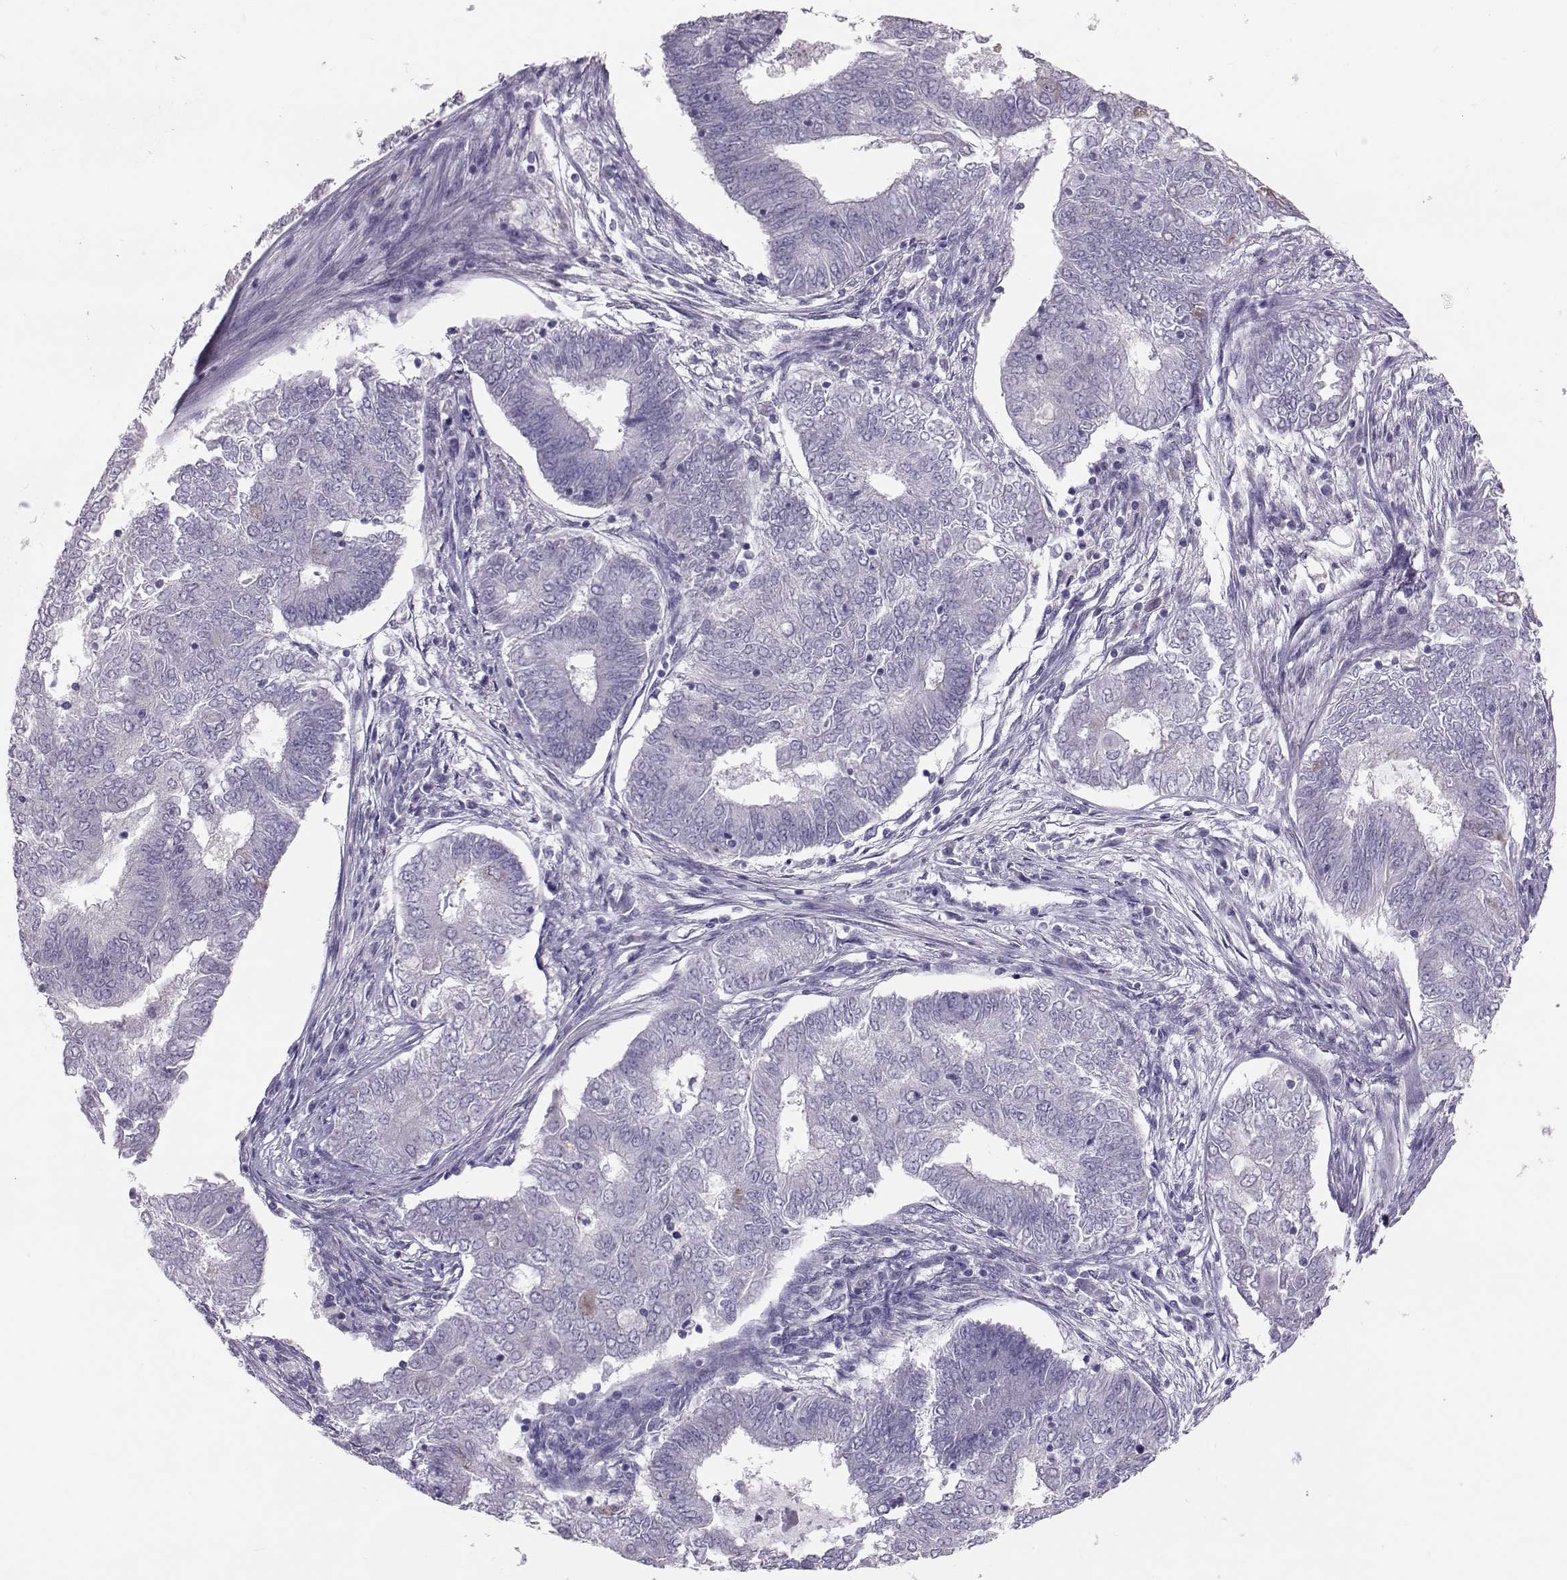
{"staining": {"intensity": "negative", "quantity": "none", "location": "none"}, "tissue": "endometrial cancer", "cell_type": "Tumor cells", "image_type": "cancer", "snomed": [{"axis": "morphology", "description": "Adenocarcinoma, NOS"}, {"axis": "topography", "description": "Endometrium"}], "caption": "Adenocarcinoma (endometrial) was stained to show a protein in brown. There is no significant expression in tumor cells.", "gene": "DNAAF1", "patient": {"sex": "female", "age": 62}}